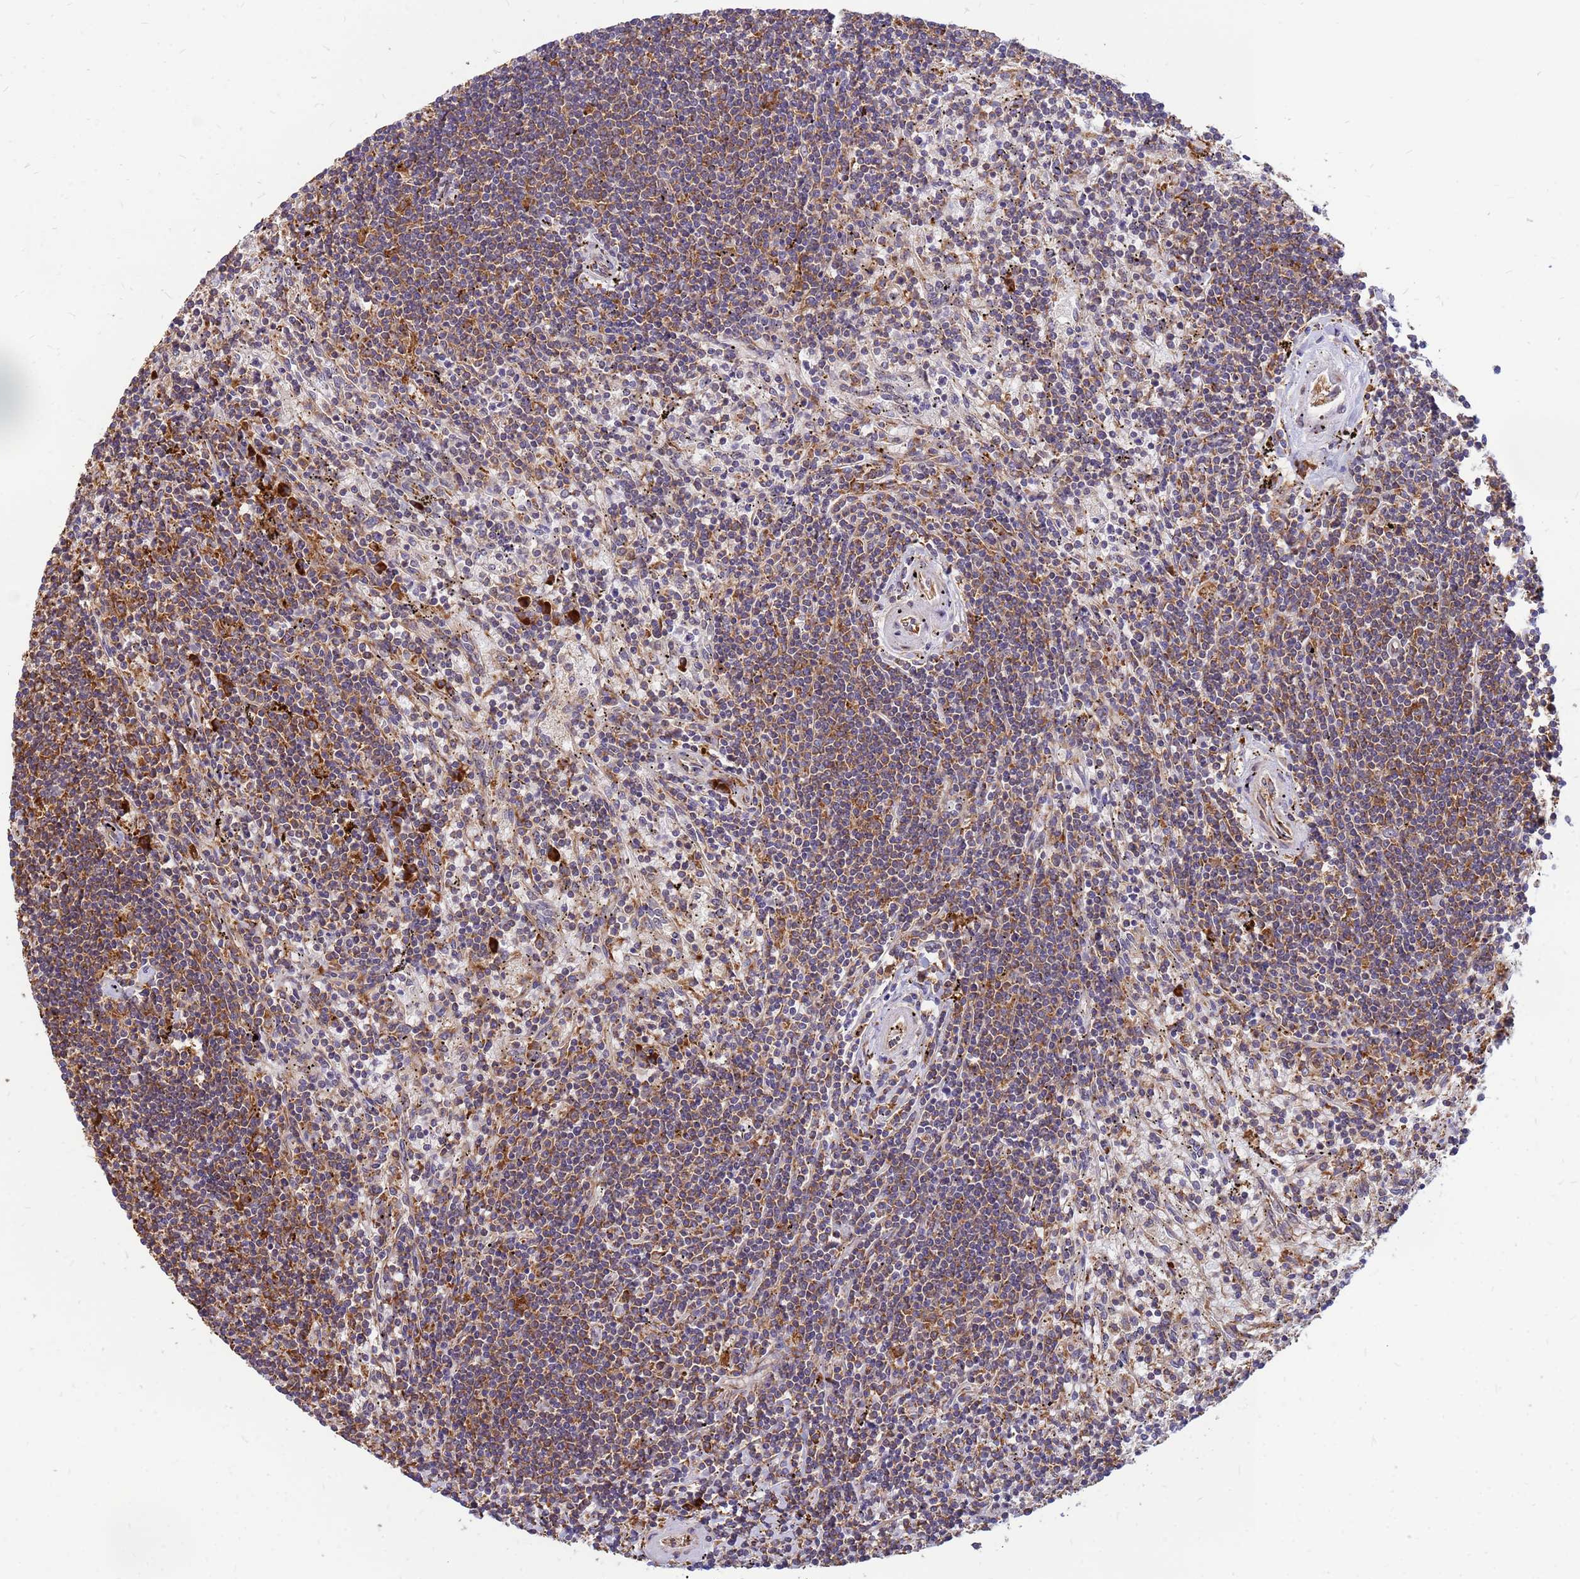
{"staining": {"intensity": "moderate", "quantity": "25%-75%", "location": "cytoplasmic/membranous"}, "tissue": "lymphoma", "cell_type": "Tumor cells", "image_type": "cancer", "snomed": [{"axis": "morphology", "description": "Malignant lymphoma, non-Hodgkin's type, Low grade"}, {"axis": "topography", "description": "Spleen"}], "caption": "Moderate cytoplasmic/membranous expression is appreciated in about 25%-75% of tumor cells in lymphoma.", "gene": "RPL8", "patient": {"sex": "male", "age": 76}}